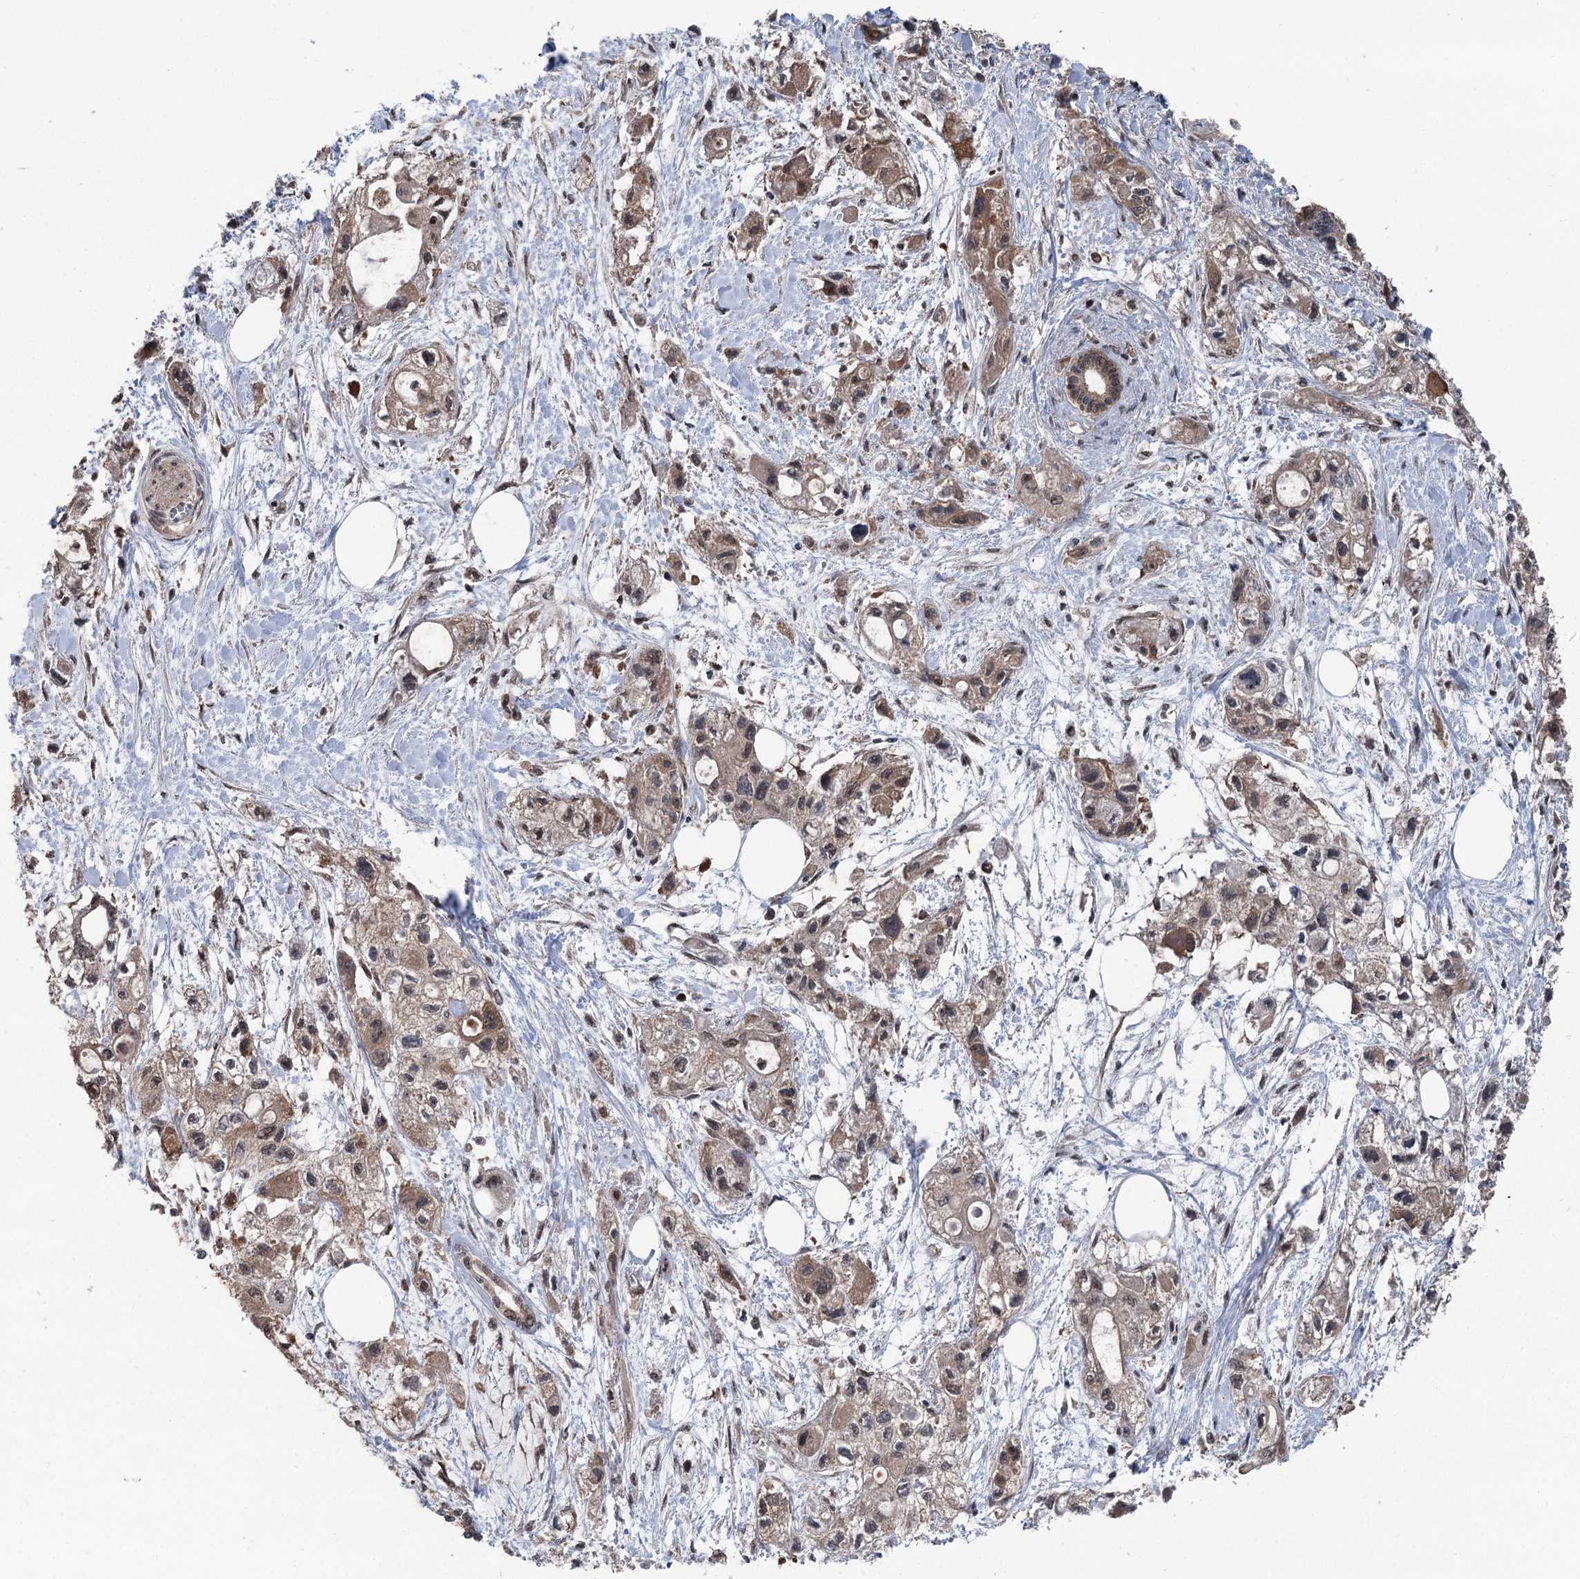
{"staining": {"intensity": "moderate", "quantity": ">75%", "location": "cytoplasmic/membranous,nuclear"}, "tissue": "pancreatic cancer", "cell_type": "Tumor cells", "image_type": "cancer", "snomed": [{"axis": "morphology", "description": "Adenocarcinoma, NOS"}, {"axis": "topography", "description": "Pancreas"}], "caption": "Protein staining of pancreatic cancer tissue reveals moderate cytoplasmic/membranous and nuclear positivity in approximately >75% of tumor cells.", "gene": "CCSER2", "patient": {"sex": "male", "age": 75}}